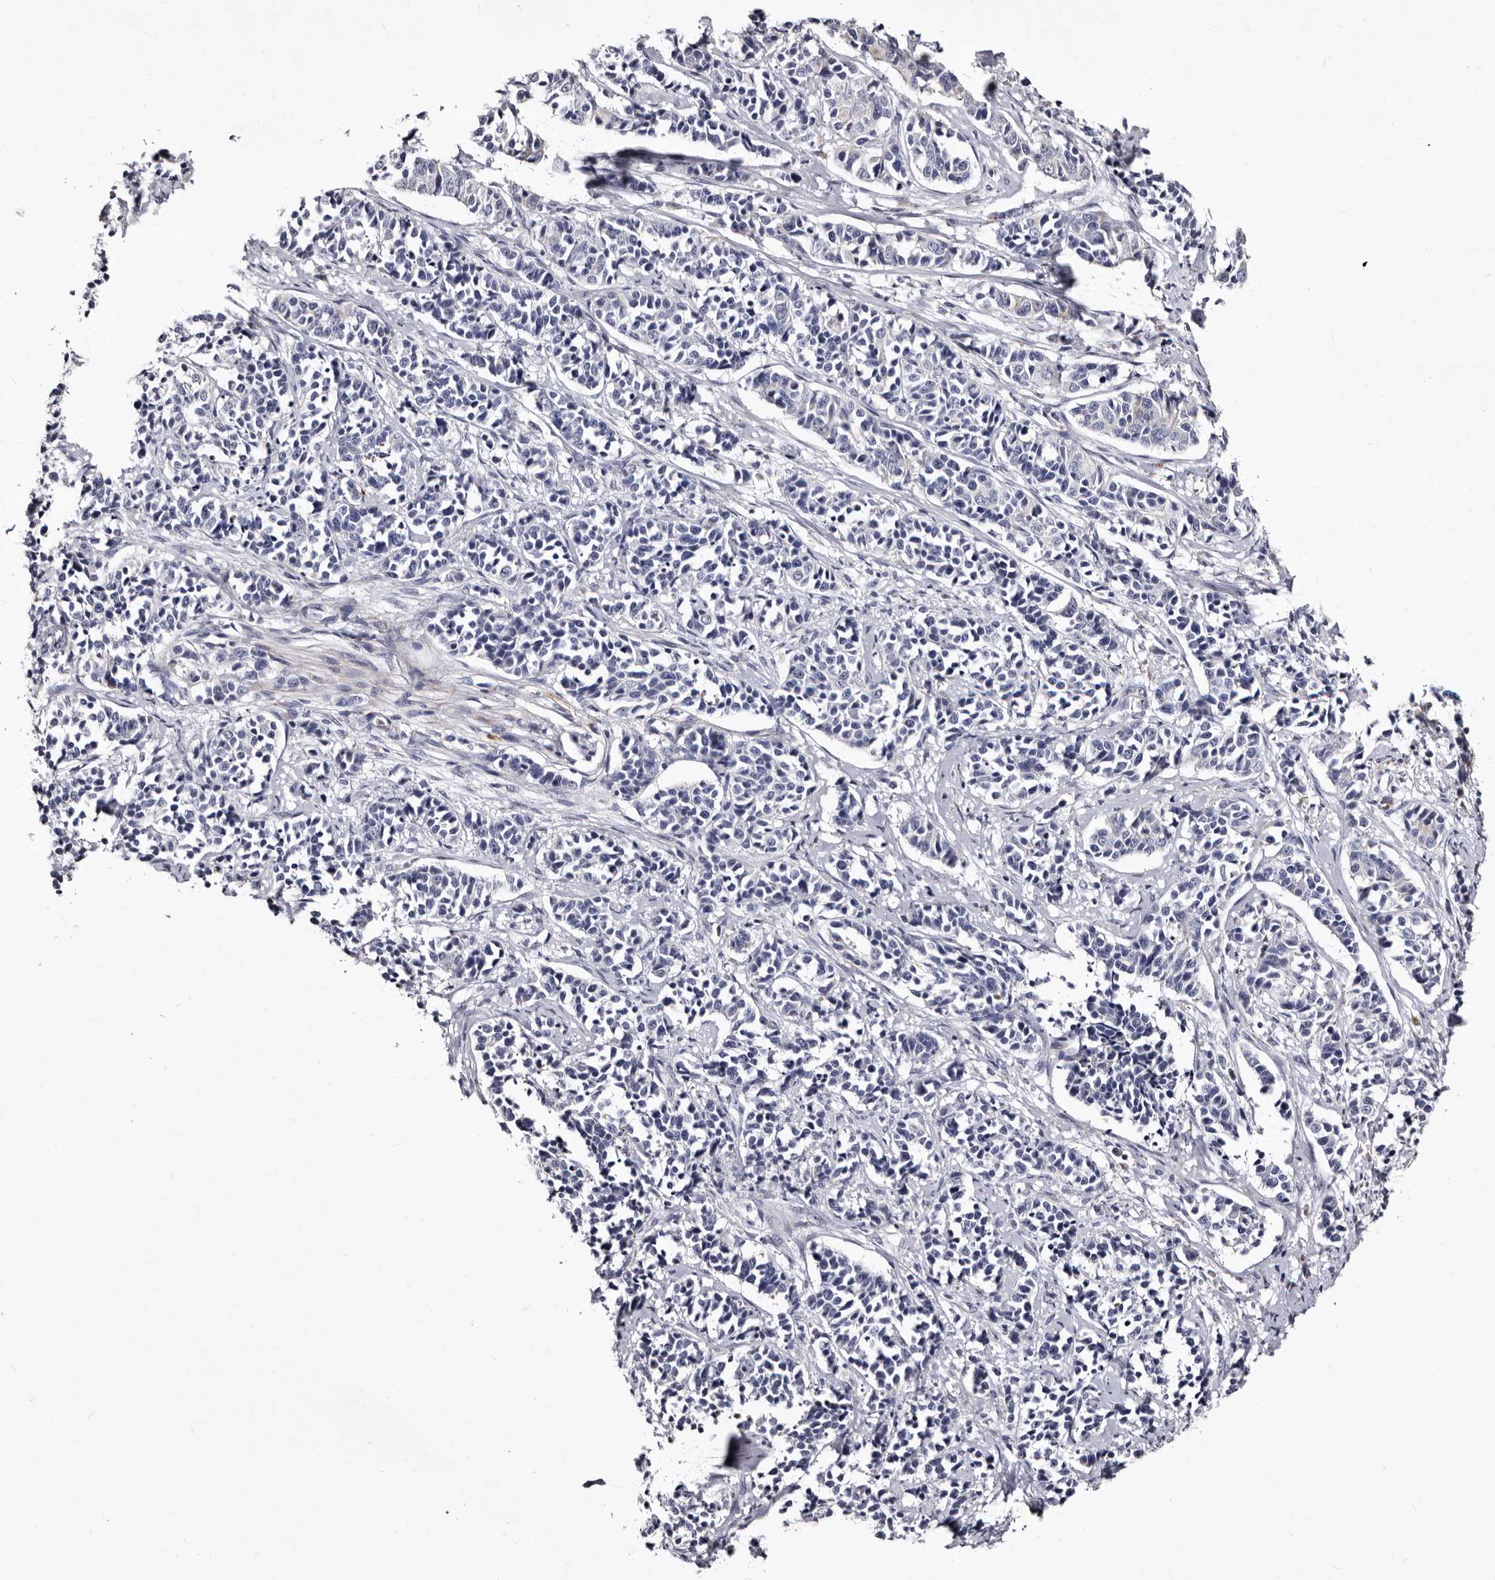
{"staining": {"intensity": "negative", "quantity": "none", "location": "none"}, "tissue": "cervical cancer", "cell_type": "Tumor cells", "image_type": "cancer", "snomed": [{"axis": "morphology", "description": "Normal tissue, NOS"}, {"axis": "morphology", "description": "Squamous cell carcinoma, NOS"}, {"axis": "topography", "description": "Cervix"}], "caption": "Immunohistochemical staining of human squamous cell carcinoma (cervical) demonstrates no significant expression in tumor cells.", "gene": "AUNIP", "patient": {"sex": "female", "age": 35}}